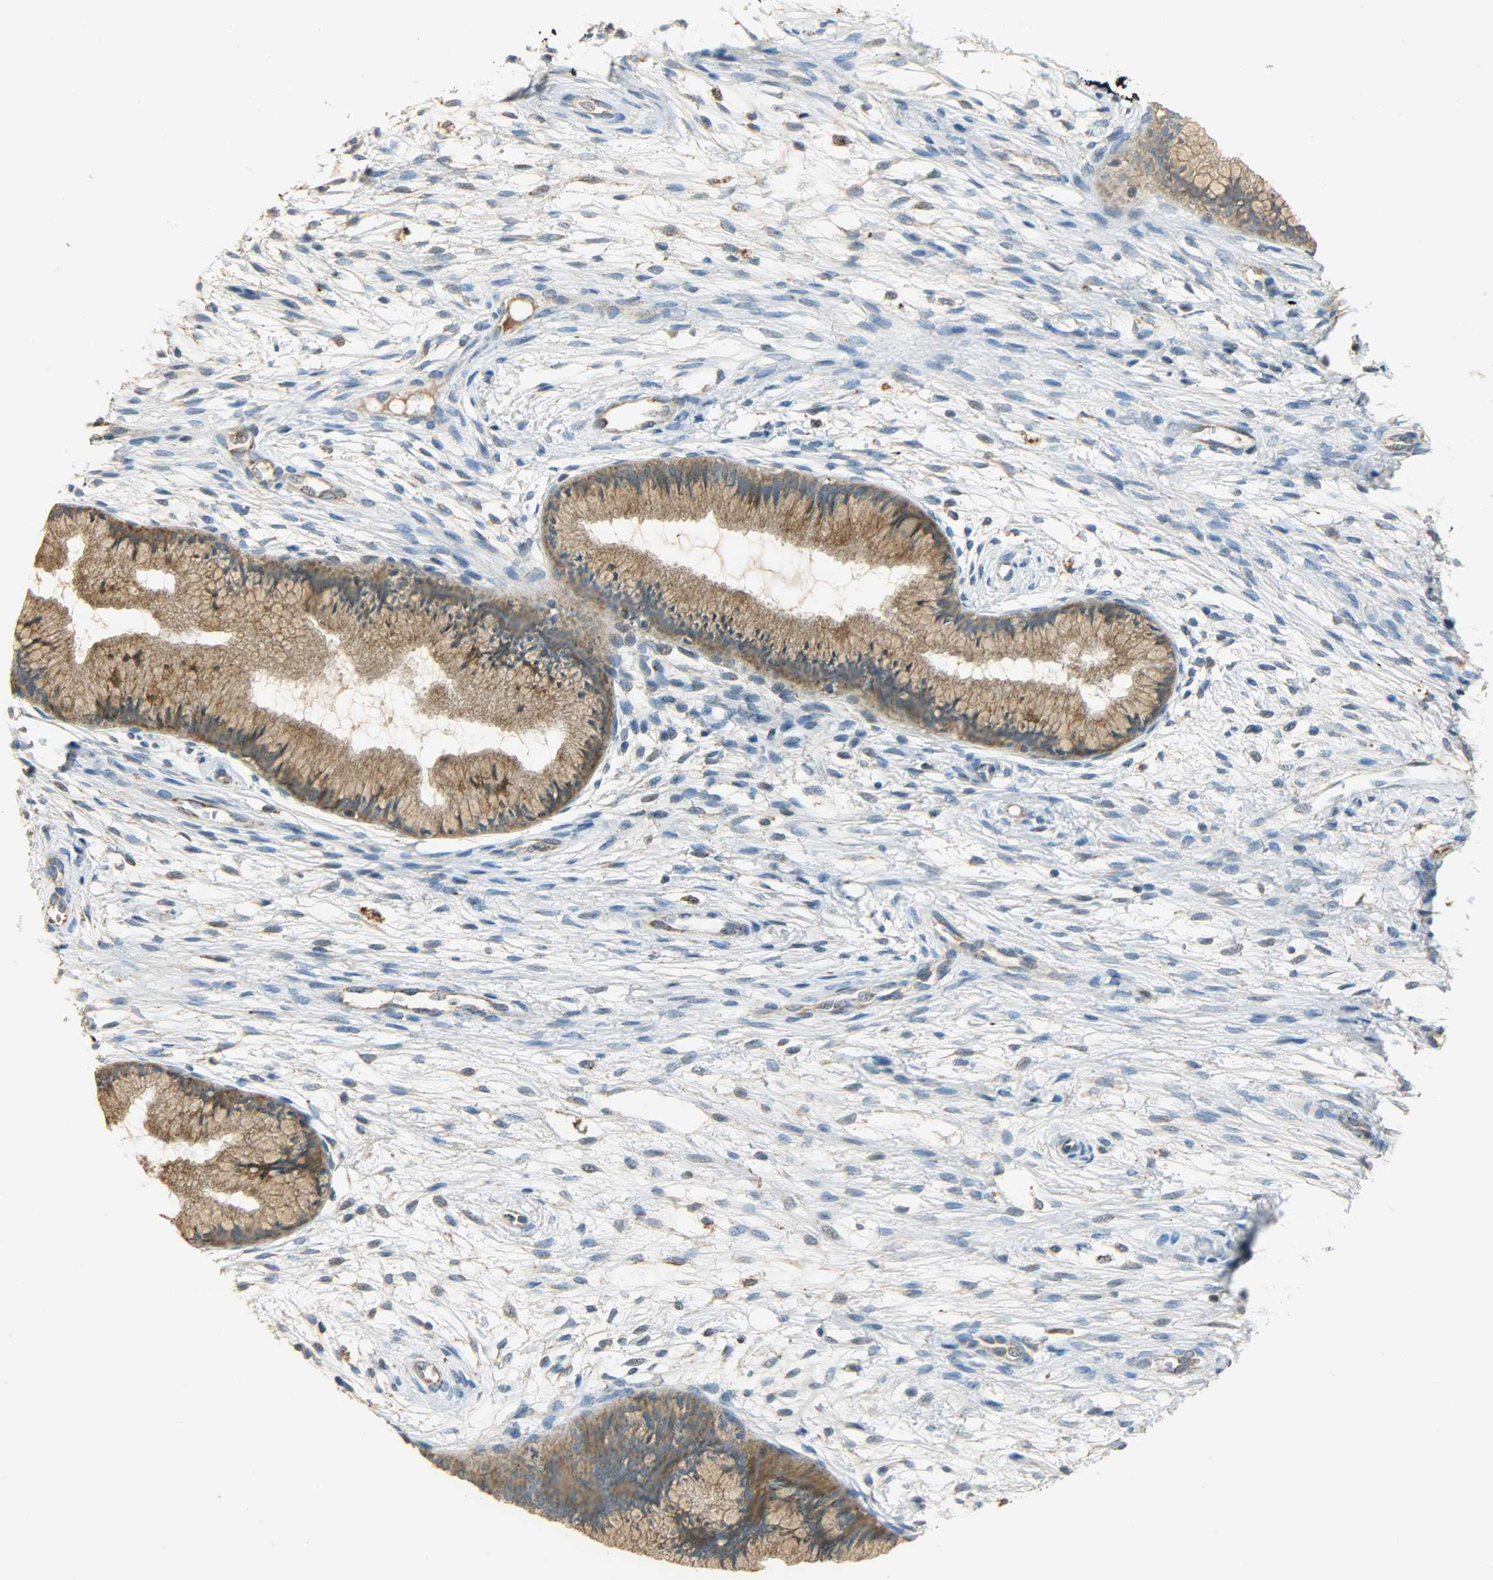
{"staining": {"intensity": "strong", "quantity": ">75%", "location": "cytoplasmic/membranous"}, "tissue": "cervix", "cell_type": "Glandular cells", "image_type": "normal", "snomed": [{"axis": "morphology", "description": "Normal tissue, NOS"}, {"axis": "topography", "description": "Cervix"}], "caption": "This image shows immunohistochemistry (IHC) staining of normal cervix, with high strong cytoplasmic/membranous positivity in about >75% of glandular cells.", "gene": "HDHD5", "patient": {"sex": "female", "age": 39}}